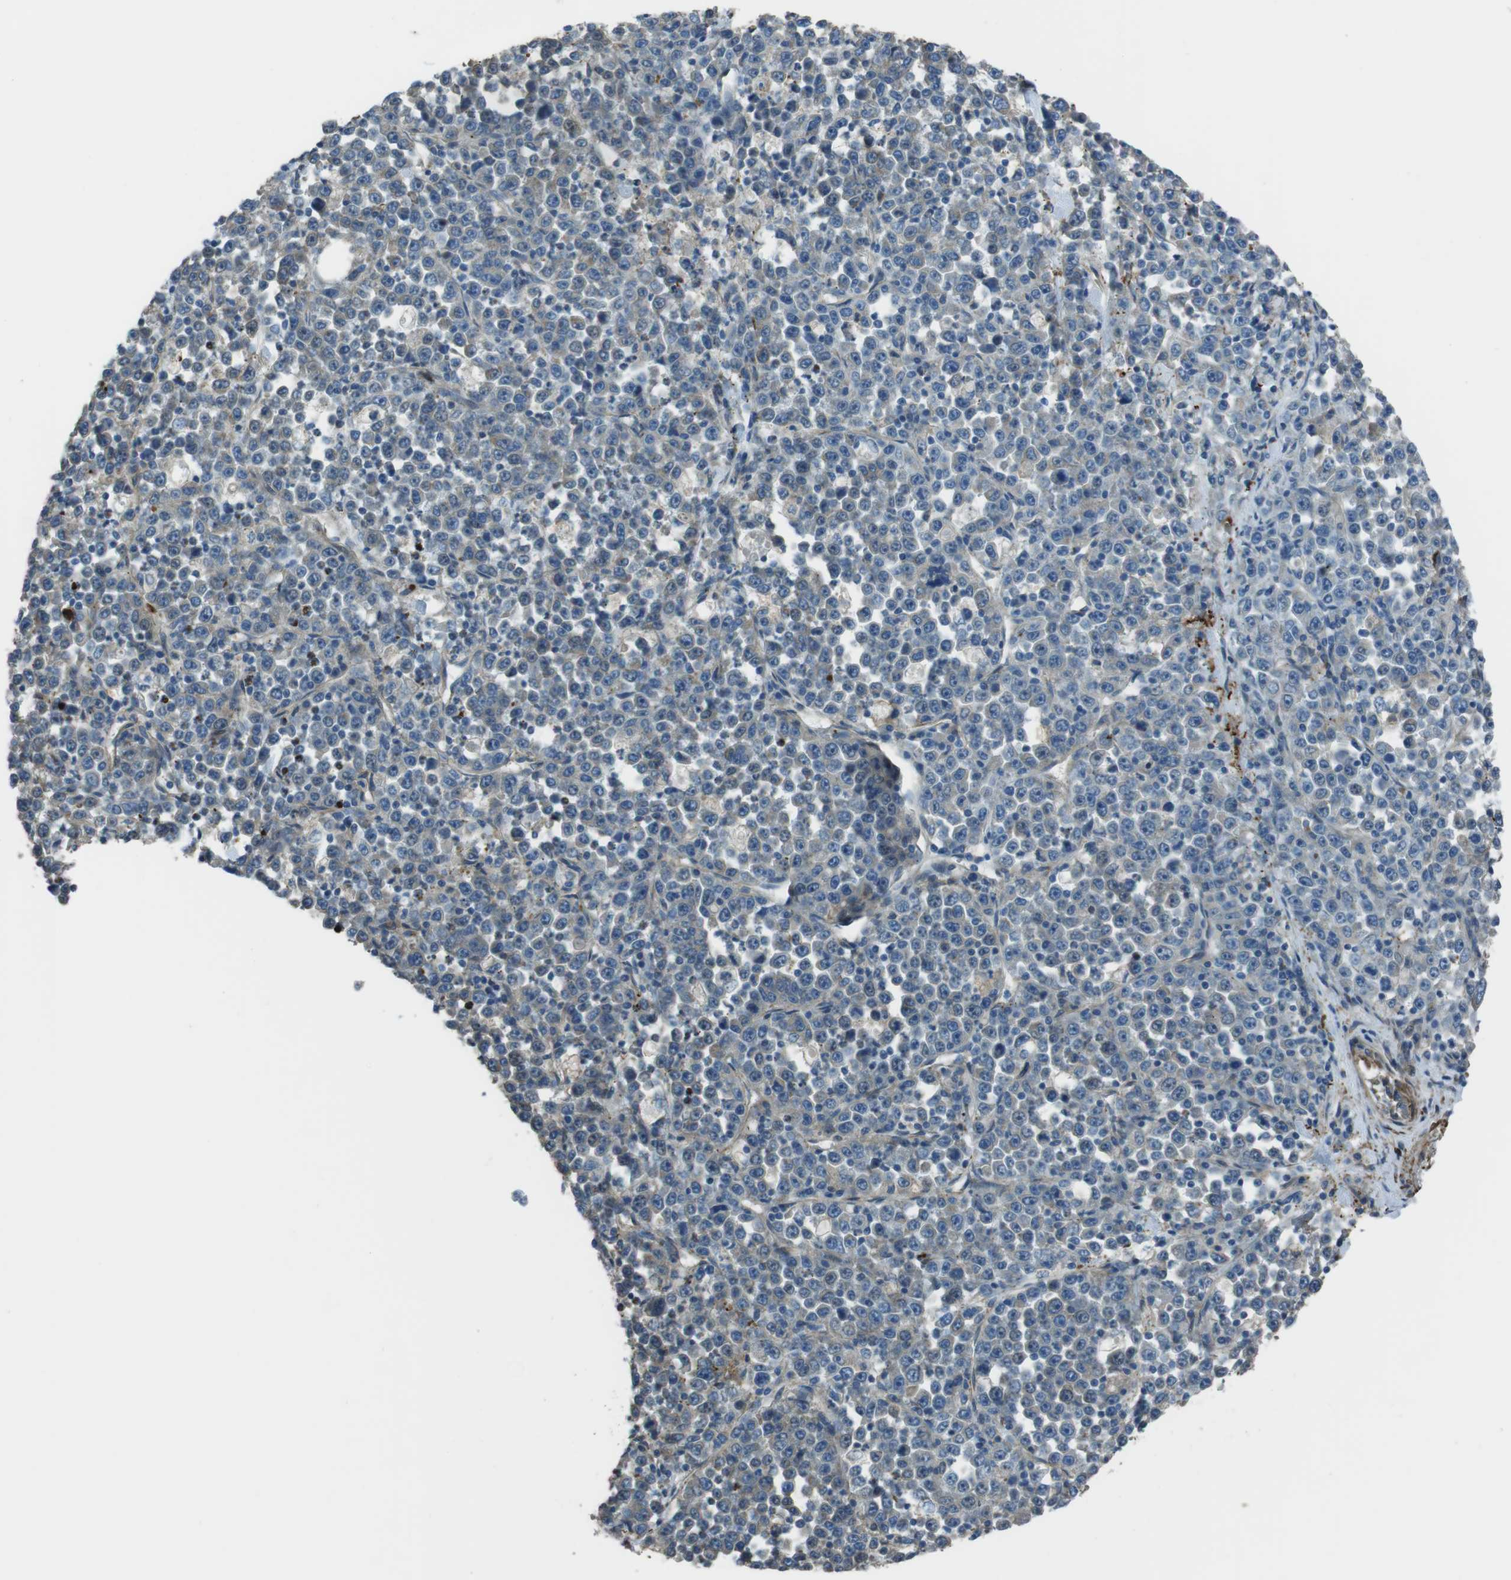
{"staining": {"intensity": "weak", "quantity": "<25%", "location": "cytoplasmic/membranous"}, "tissue": "stomach cancer", "cell_type": "Tumor cells", "image_type": "cancer", "snomed": [{"axis": "morphology", "description": "Normal tissue, NOS"}, {"axis": "morphology", "description": "Adenocarcinoma, NOS"}, {"axis": "topography", "description": "Stomach, upper"}, {"axis": "topography", "description": "Stomach"}], "caption": "A histopathology image of human stomach cancer is negative for staining in tumor cells.", "gene": "SFT2D1", "patient": {"sex": "male", "age": 59}}